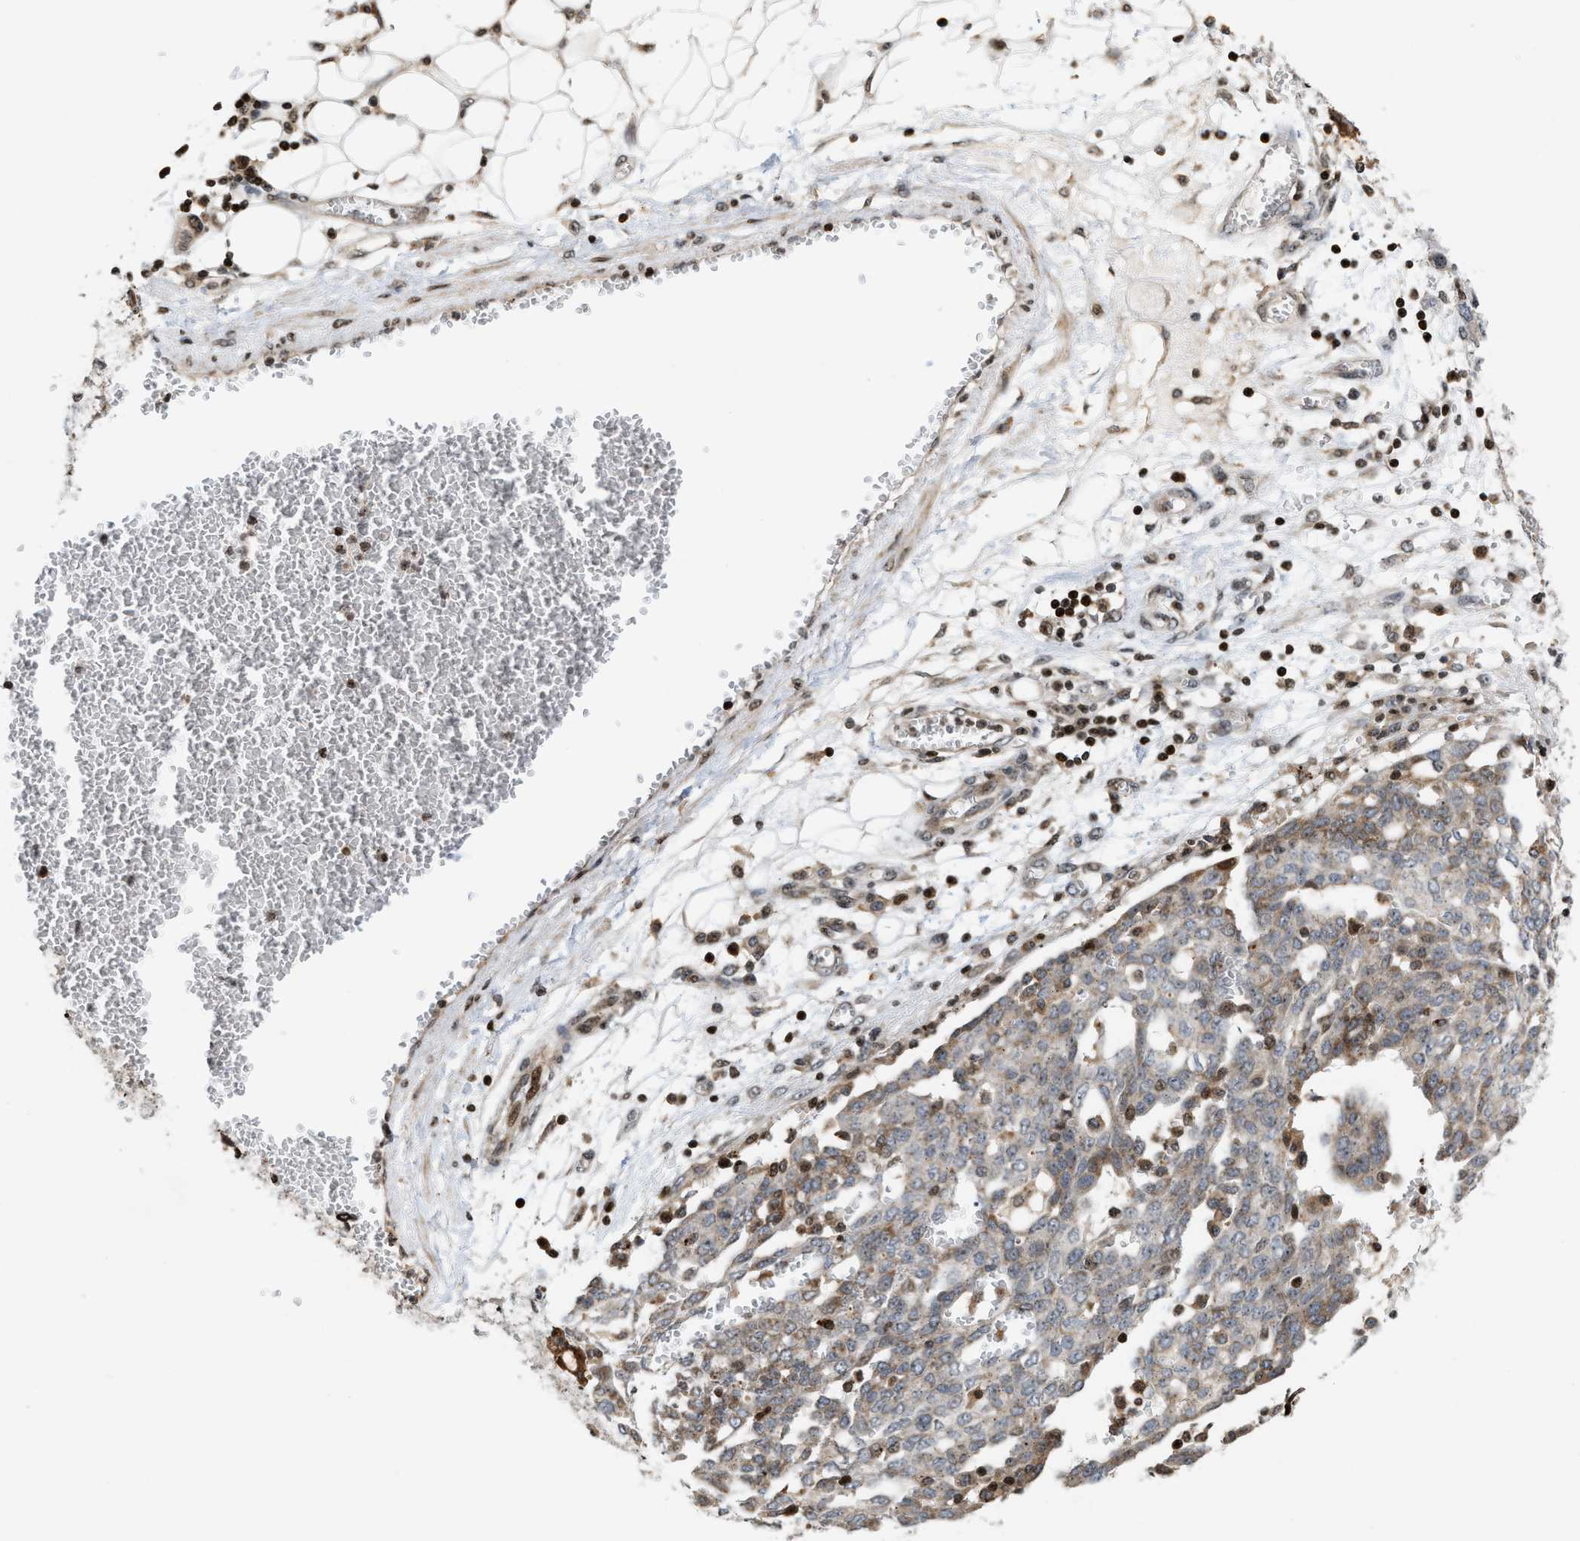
{"staining": {"intensity": "moderate", "quantity": "<25%", "location": "cytoplasmic/membranous"}, "tissue": "ovarian cancer", "cell_type": "Tumor cells", "image_type": "cancer", "snomed": [{"axis": "morphology", "description": "Cystadenocarcinoma, serous, NOS"}, {"axis": "topography", "description": "Soft tissue"}, {"axis": "topography", "description": "Ovary"}], "caption": "Brown immunohistochemical staining in serous cystadenocarcinoma (ovarian) reveals moderate cytoplasmic/membranous expression in about <25% of tumor cells.", "gene": "PDZD2", "patient": {"sex": "female", "age": 57}}